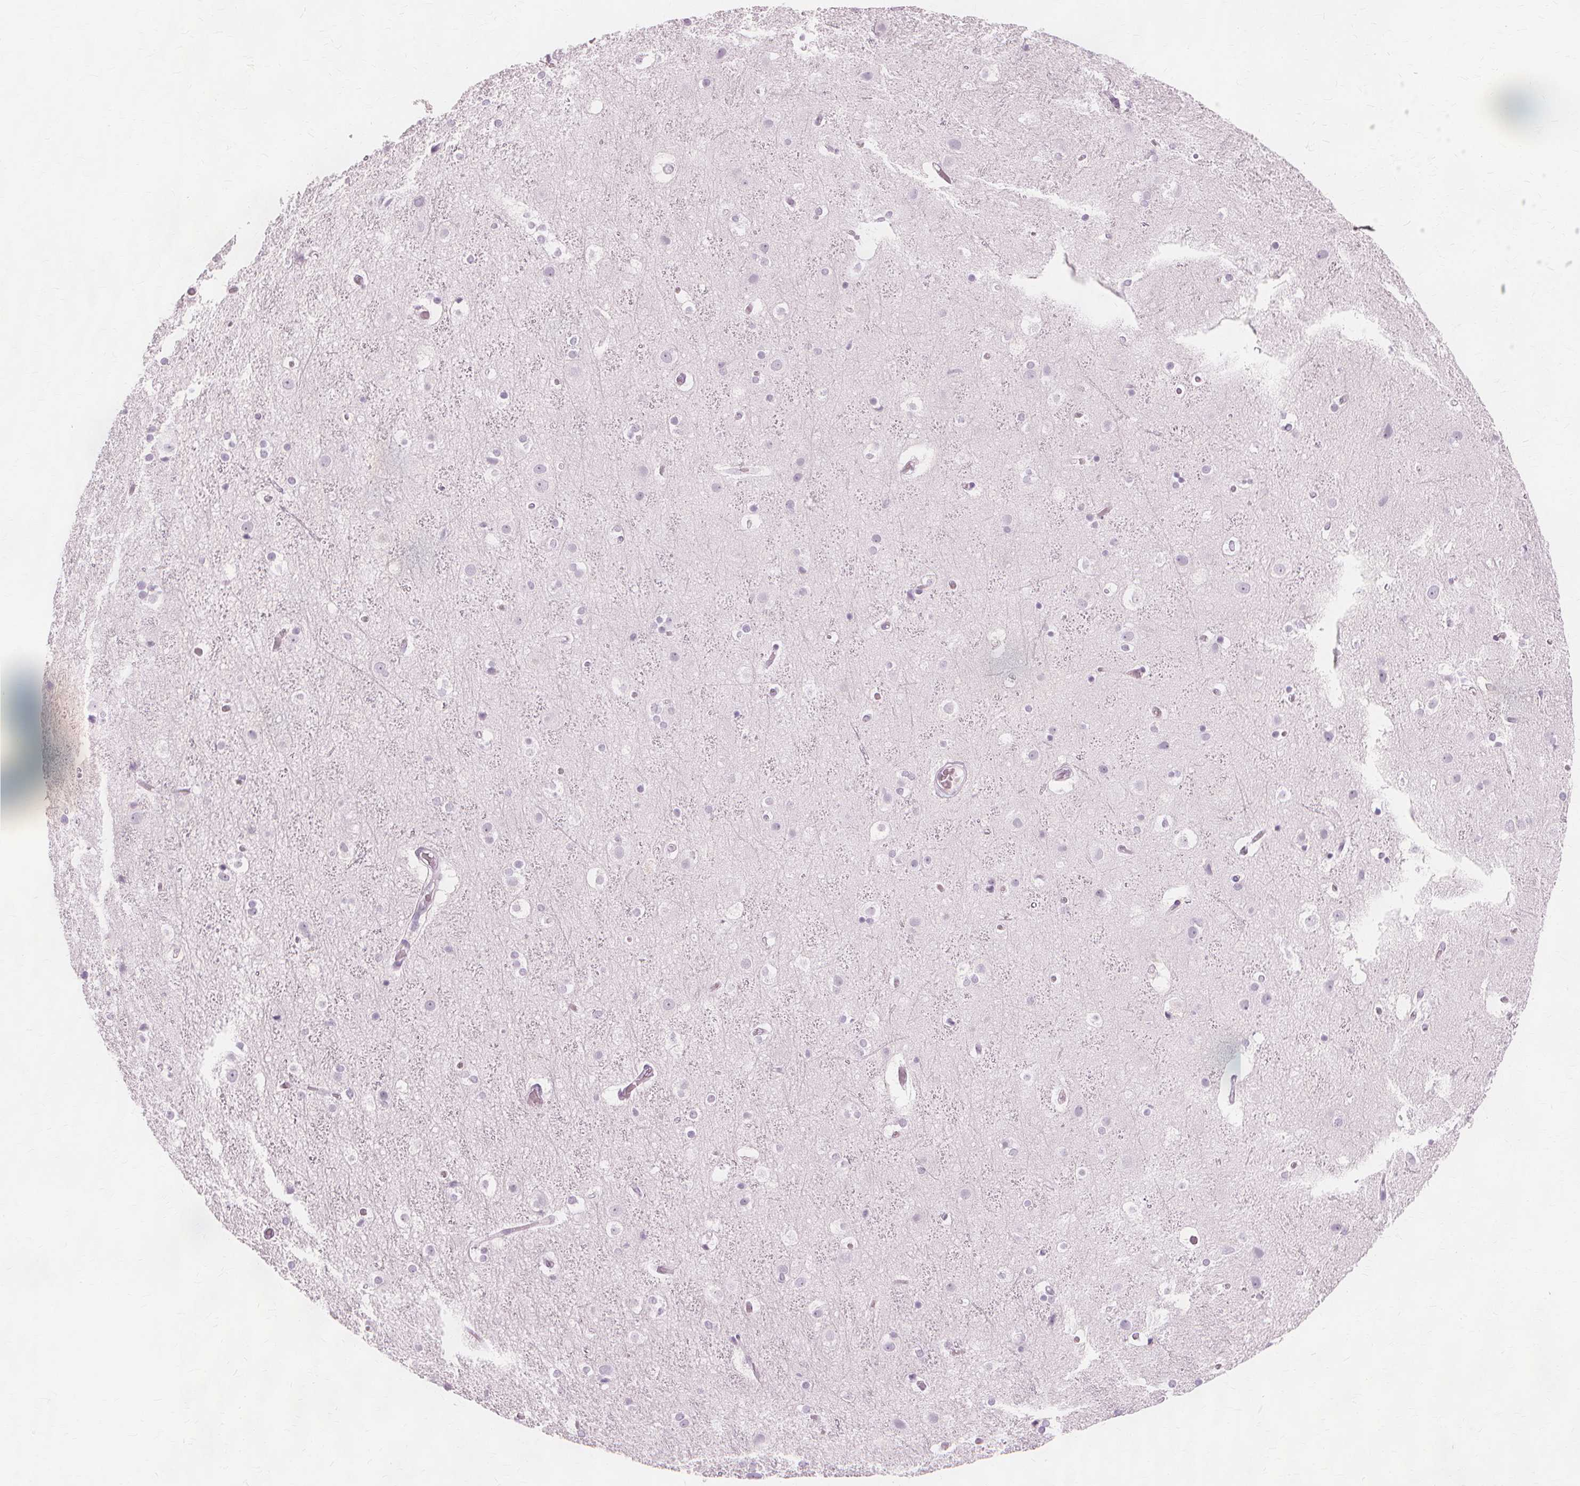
{"staining": {"intensity": "negative", "quantity": "none", "location": "none"}, "tissue": "cerebral cortex", "cell_type": "Endothelial cells", "image_type": "normal", "snomed": [{"axis": "morphology", "description": "Normal tissue, NOS"}, {"axis": "topography", "description": "Cerebral cortex"}], "caption": "This histopathology image is of normal cerebral cortex stained with immunohistochemistry (IHC) to label a protein in brown with the nuclei are counter-stained blue. There is no staining in endothelial cells.", "gene": "TFF1", "patient": {"sex": "female", "age": 52}}